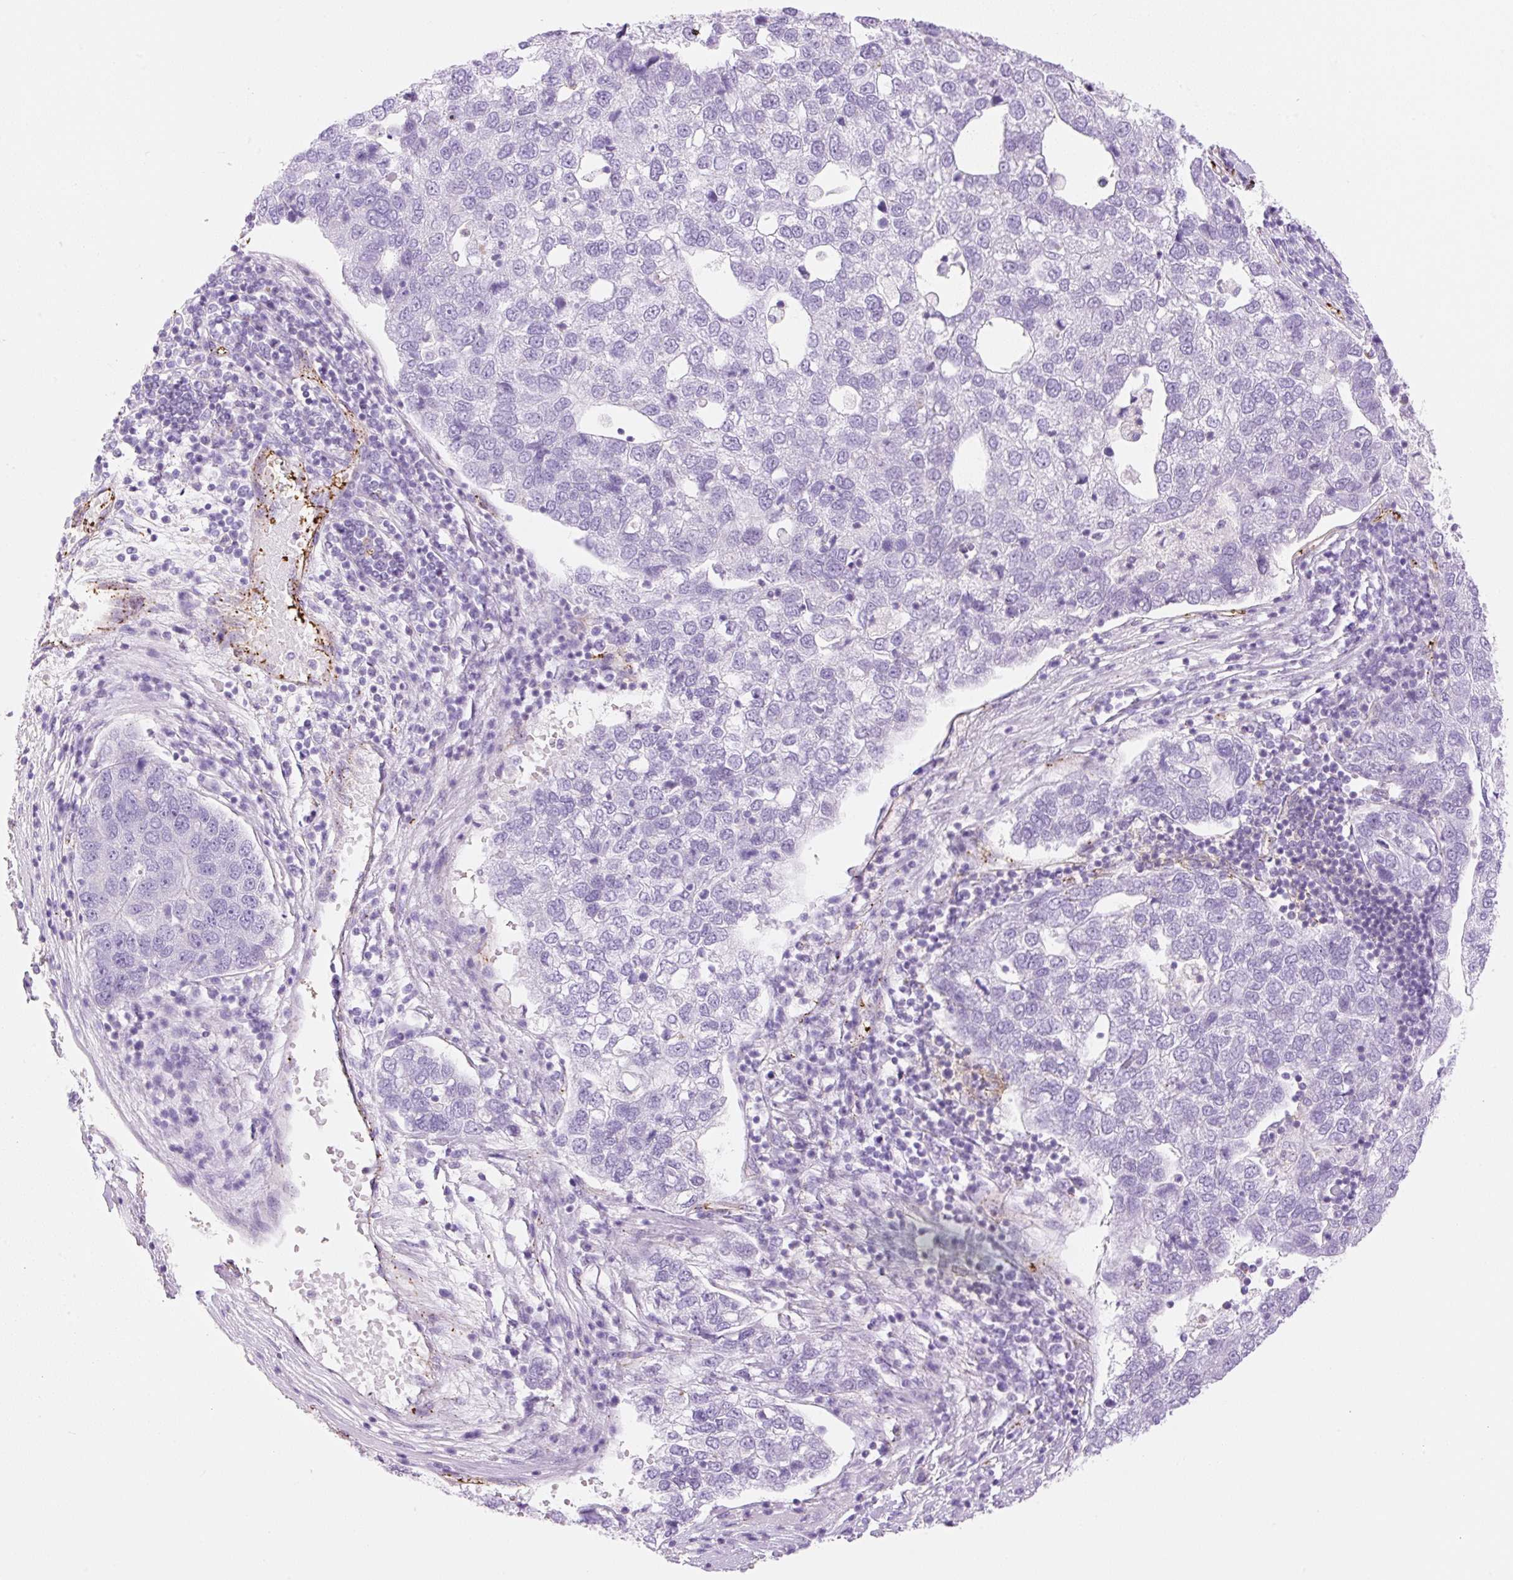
{"staining": {"intensity": "negative", "quantity": "none", "location": "none"}, "tissue": "pancreatic cancer", "cell_type": "Tumor cells", "image_type": "cancer", "snomed": [{"axis": "morphology", "description": "Adenocarcinoma, NOS"}, {"axis": "topography", "description": "Pancreas"}], "caption": "Protein analysis of pancreatic adenocarcinoma exhibits no significant positivity in tumor cells.", "gene": "EHD3", "patient": {"sex": "female", "age": 61}}